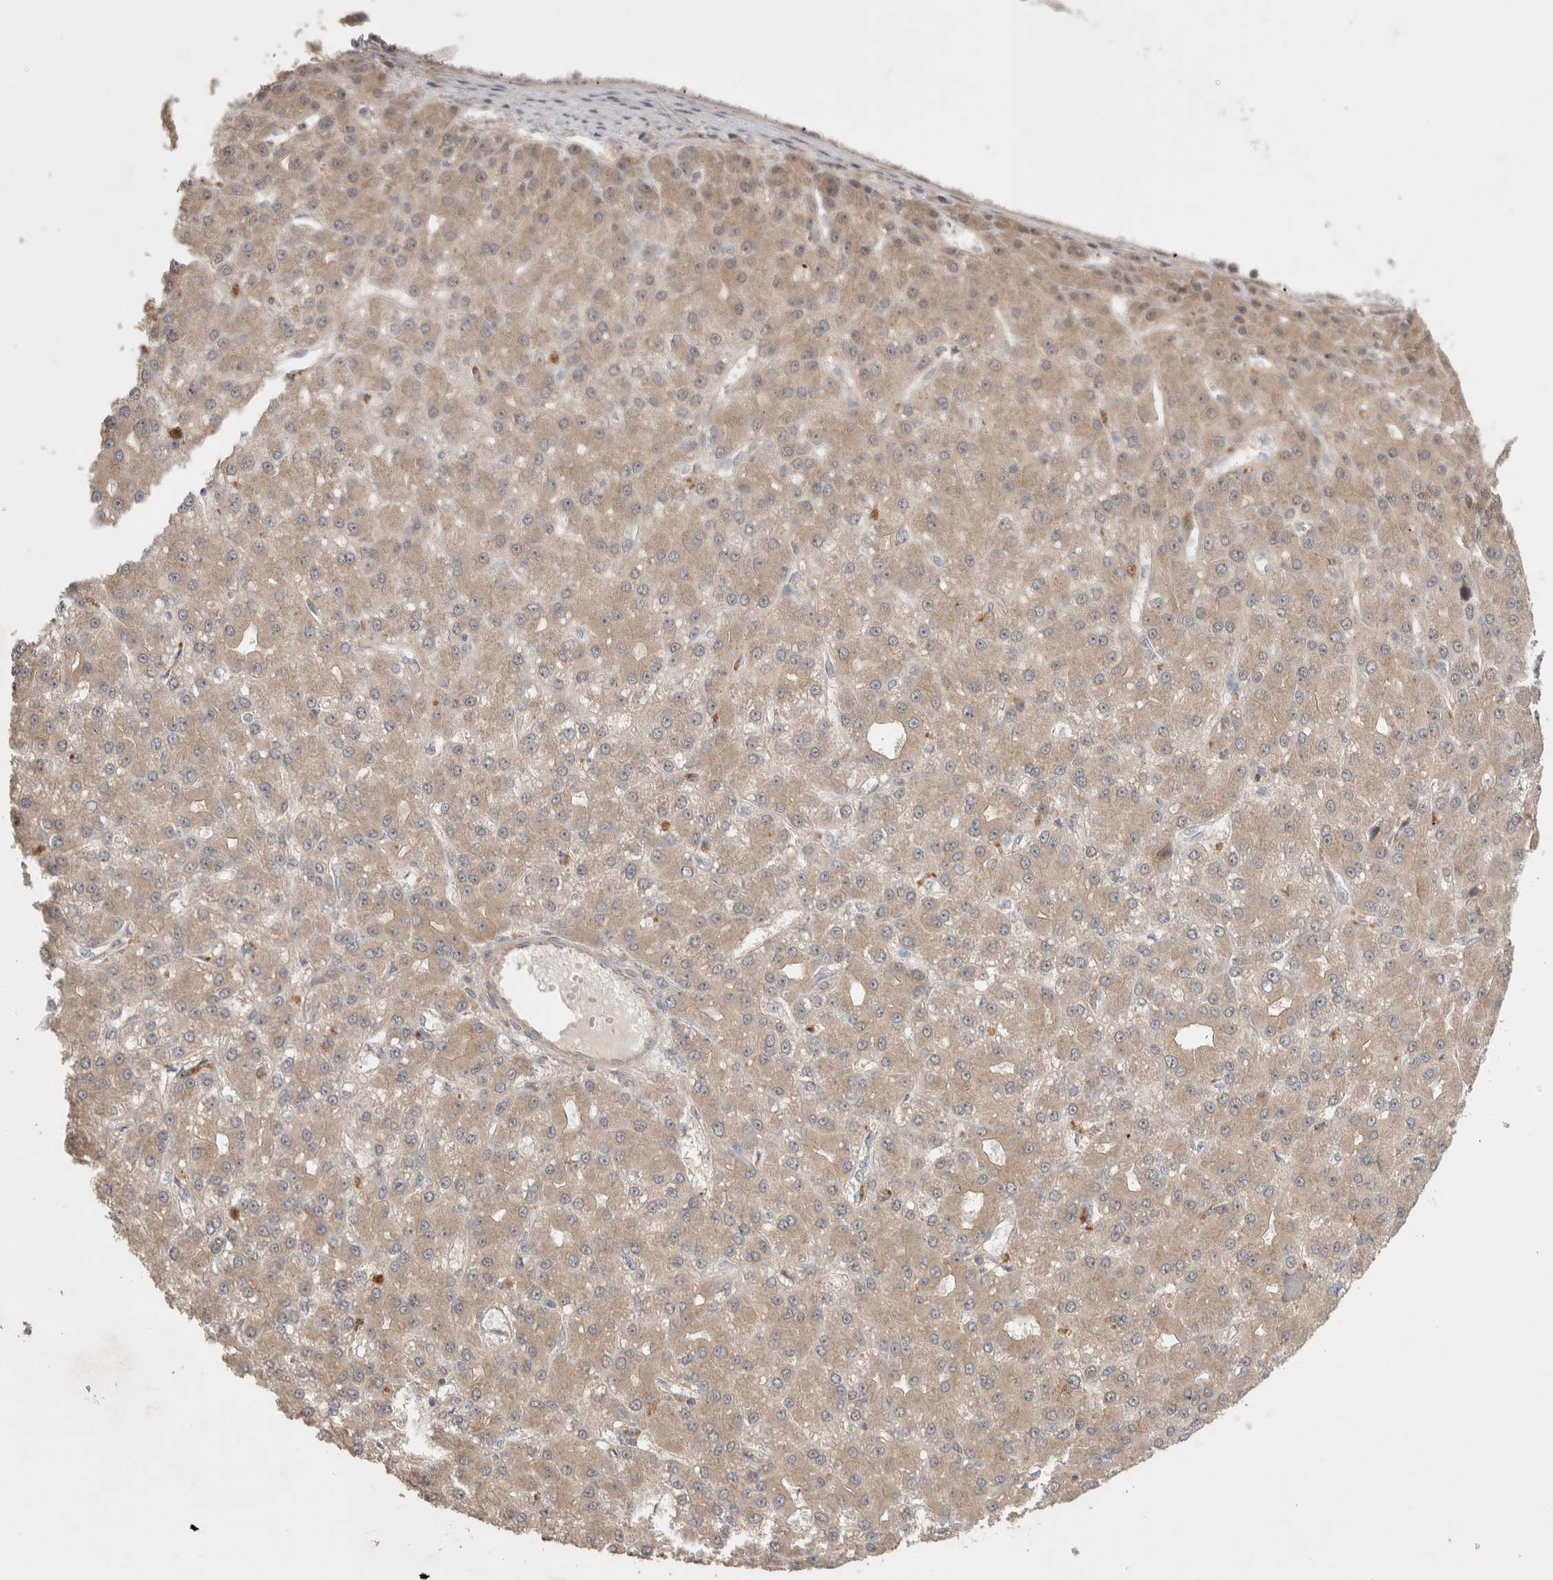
{"staining": {"intensity": "weak", "quantity": ">75%", "location": "cytoplasmic/membranous"}, "tissue": "liver cancer", "cell_type": "Tumor cells", "image_type": "cancer", "snomed": [{"axis": "morphology", "description": "Carcinoma, Hepatocellular, NOS"}, {"axis": "topography", "description": "Liver"}], "caption": "Protein expression analysis of liver cancer (hepatocellular carcinoma) exhibits weak cytoplasmic/membranous staining in about >75% of tumor cells.", "gene": "SLC29A1", "patient": {"sex": "male", "age": 67}}